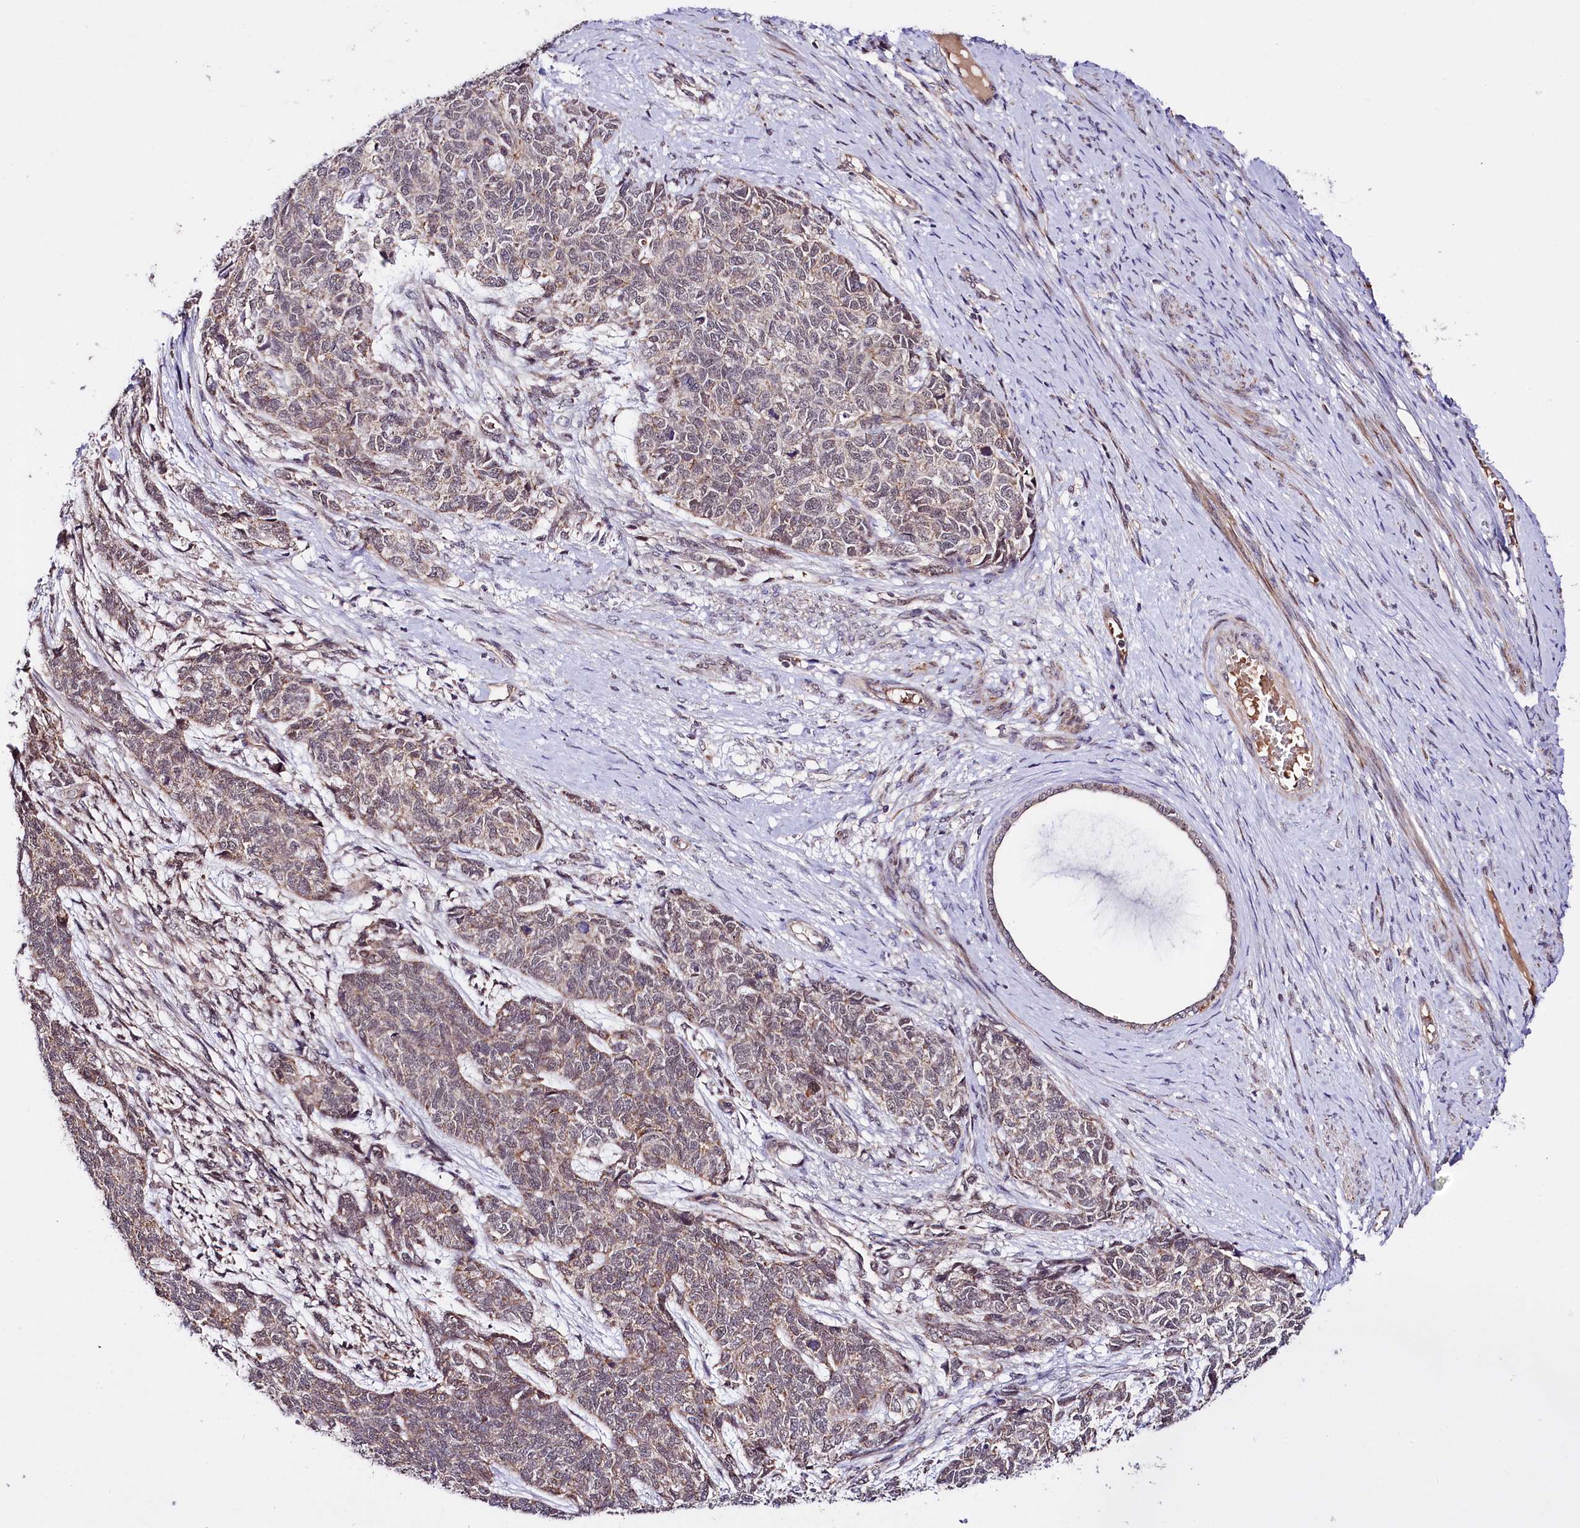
{"staining": {"intensity": "weak", "quantity": "25%-75%", "location": "cytoplasmic/membranous"}, "tissue": "cervical cancer", "cell_type": "Tumor cells", "image_type": "cancer", "snomed": [{"axis": "morphology", "description": "Squamous cell carcinoma, NOS"}, {"axis": "topography", "description": "Cervix"}], "caption": "High-magnification brightfield microscopy of squamous cell carcinoma (cervical) stained with DAB (brown) and counterstained with hematoxylin (blue). tumor cells exhibit weak cytoplasmic/membranous staining is present in about25%-75% of cells. Ihc stains the protein of interest in brown and the nuclei are stained blue.", "gene": "TAFAZZIN", "patient": {"sex": "female", "age": 63}}